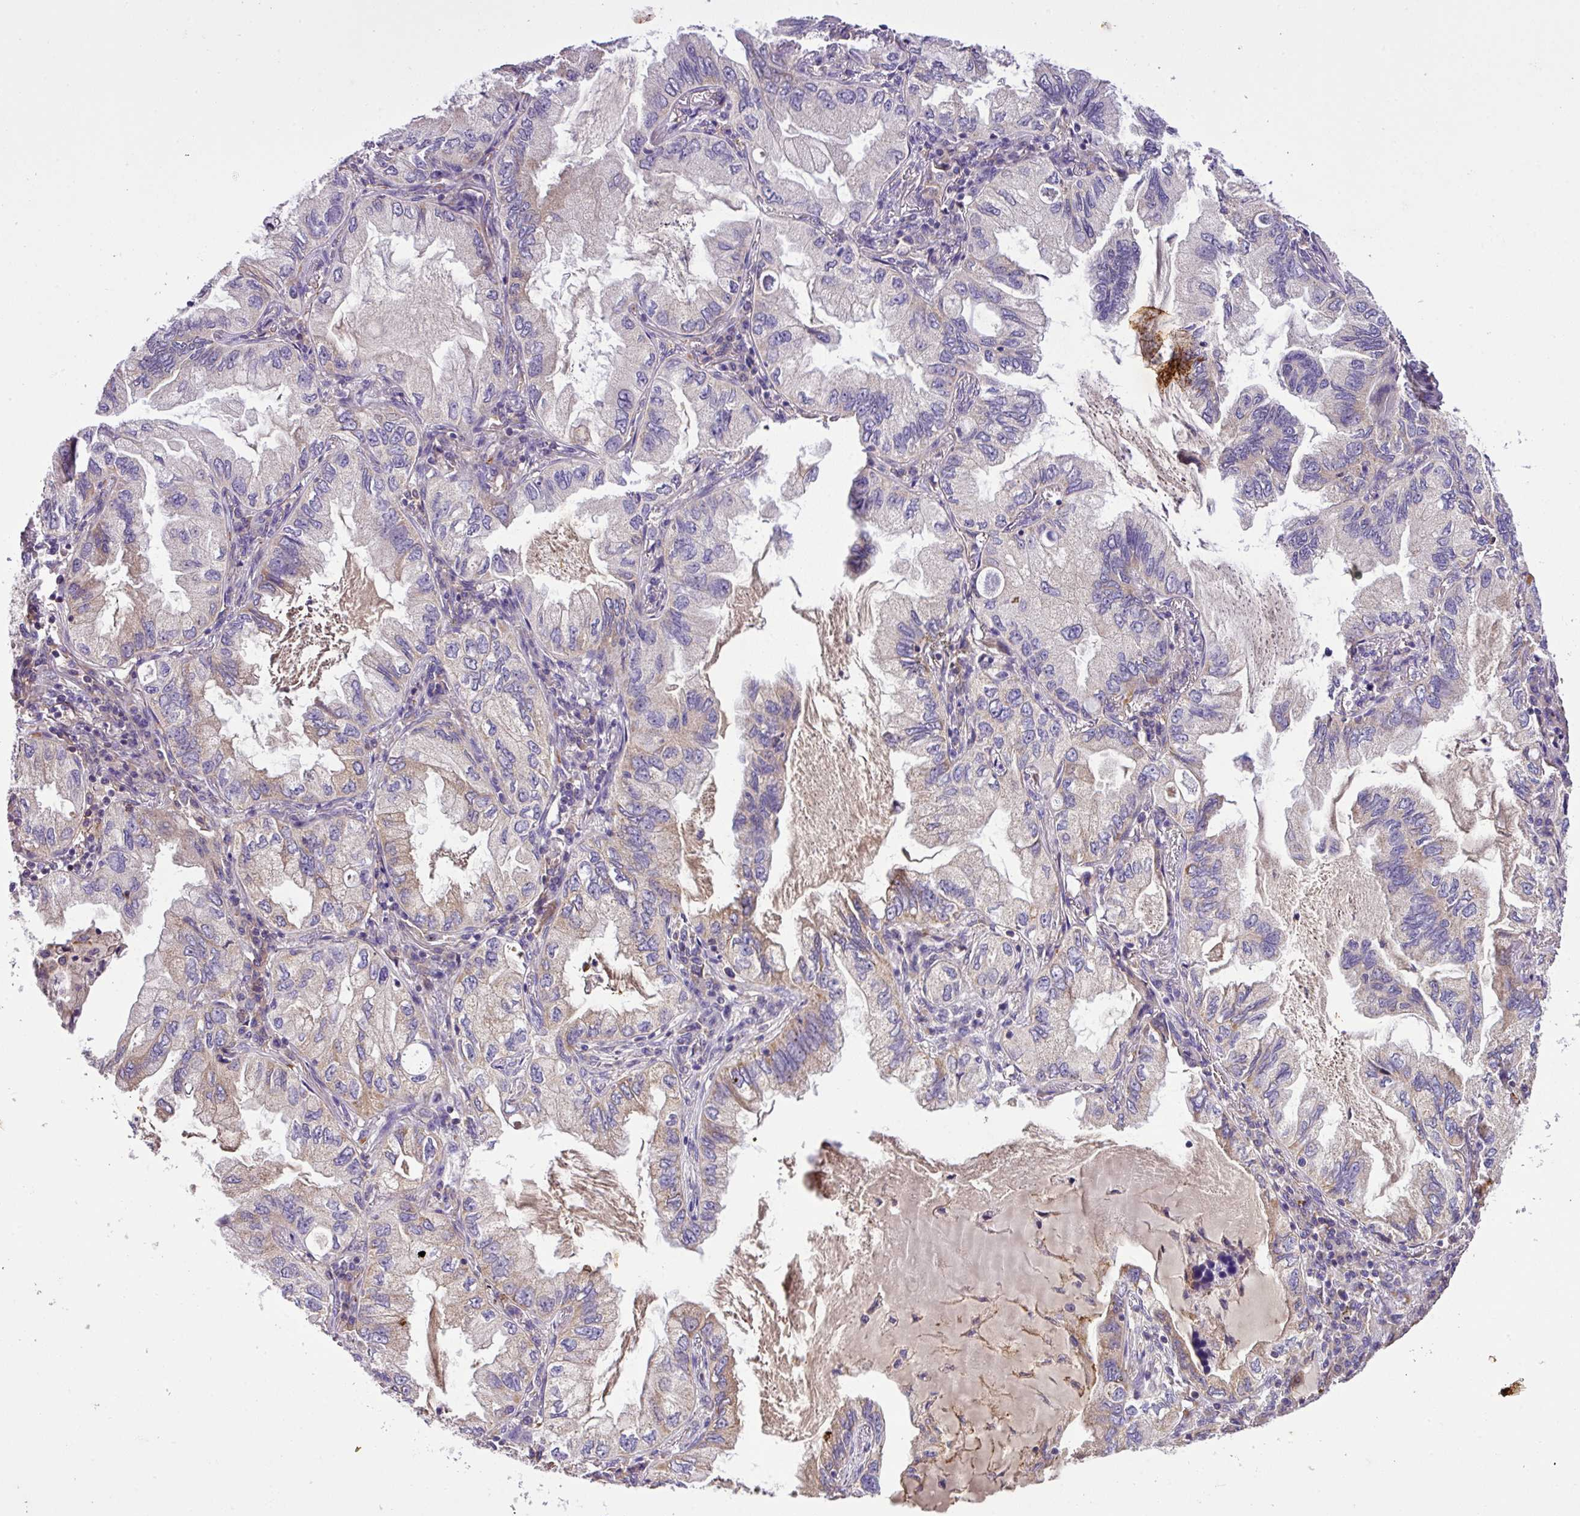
{"staining": {"intensity": "moderate", "quantity": "25%-75%", "location": "cytoplasmic/membranous"}, "tissue": "lung cancer", "cell_type": "Tumor cells", "image_type": "cancer", "snomed": [{"axis": "morphology", "description": "Adenocarcinoma, NOS"}, {"axis": "topography", "description": "Lung"}], "caption": "Immunohistochemical staining of adenocarcinoma (lung) exhibits medium levels of moderate cytoplasmic/membranous staining in approximately 25%-75% of tumor cells.", "gene": "ZNF513", "patient": {"sex": "female", "age": 69}}